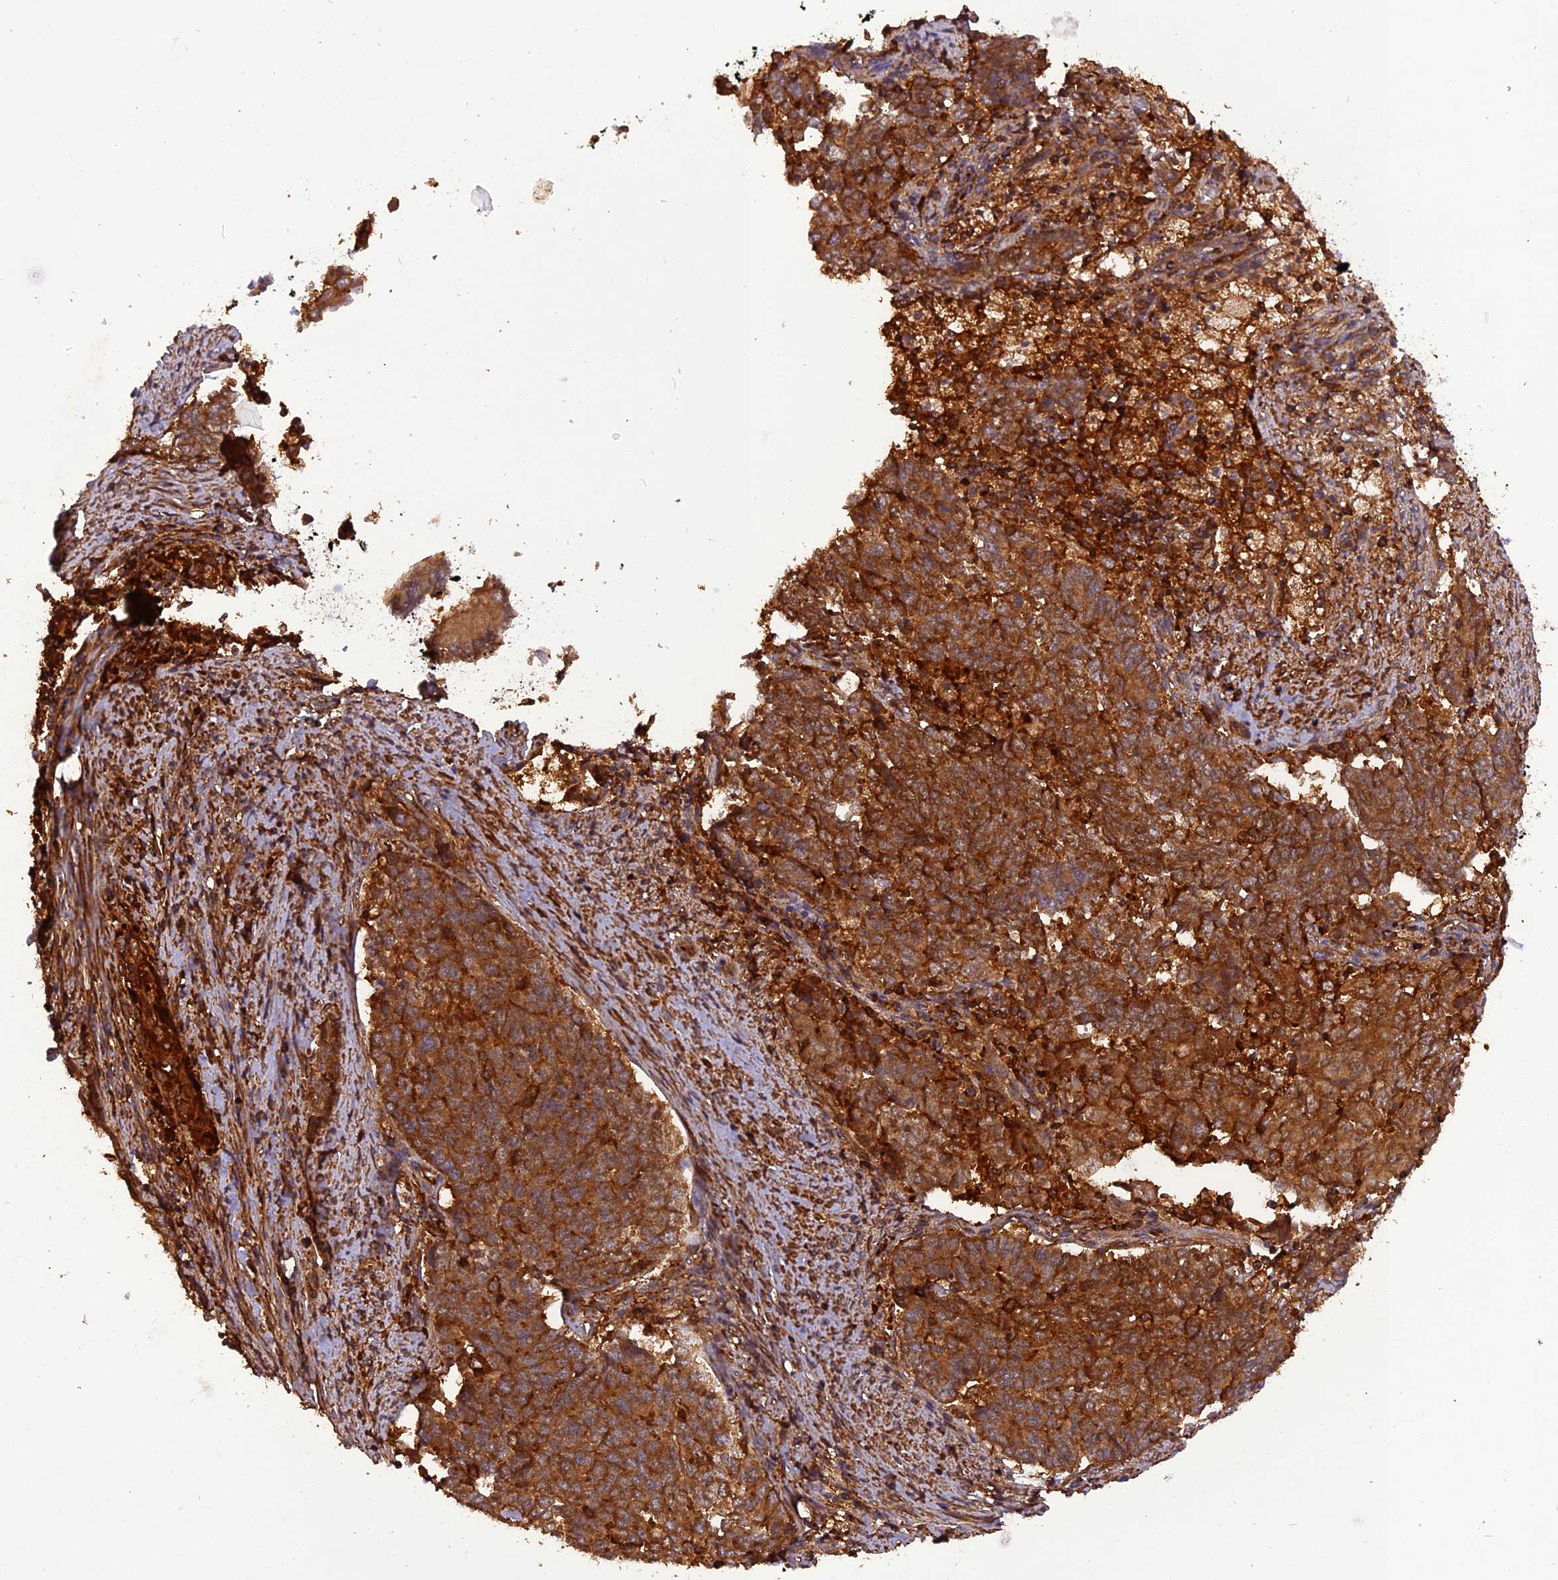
{"staining": {"intensity": "strong", "quantity": ">75%", "location": "cytoplasmic/membranous"}, "tissue": "endometrial cancer", "cell_type": "Tumor cells", "image_type": "cancer", "snomed": [{"axis": "morphology", "description": "Adenocarcinoma, NOS"}, {"axis": "topography", "description": "Endometrium"}], "caption": "Strong cytoplasmic/membranous staining for a protein is appreciated in about >75% of tumor cells of endometrial adenocarcinoma using immunohistochemistry (IHC).", "gene": "STOML1", "patient": {"sex": "female", "age": 80}}